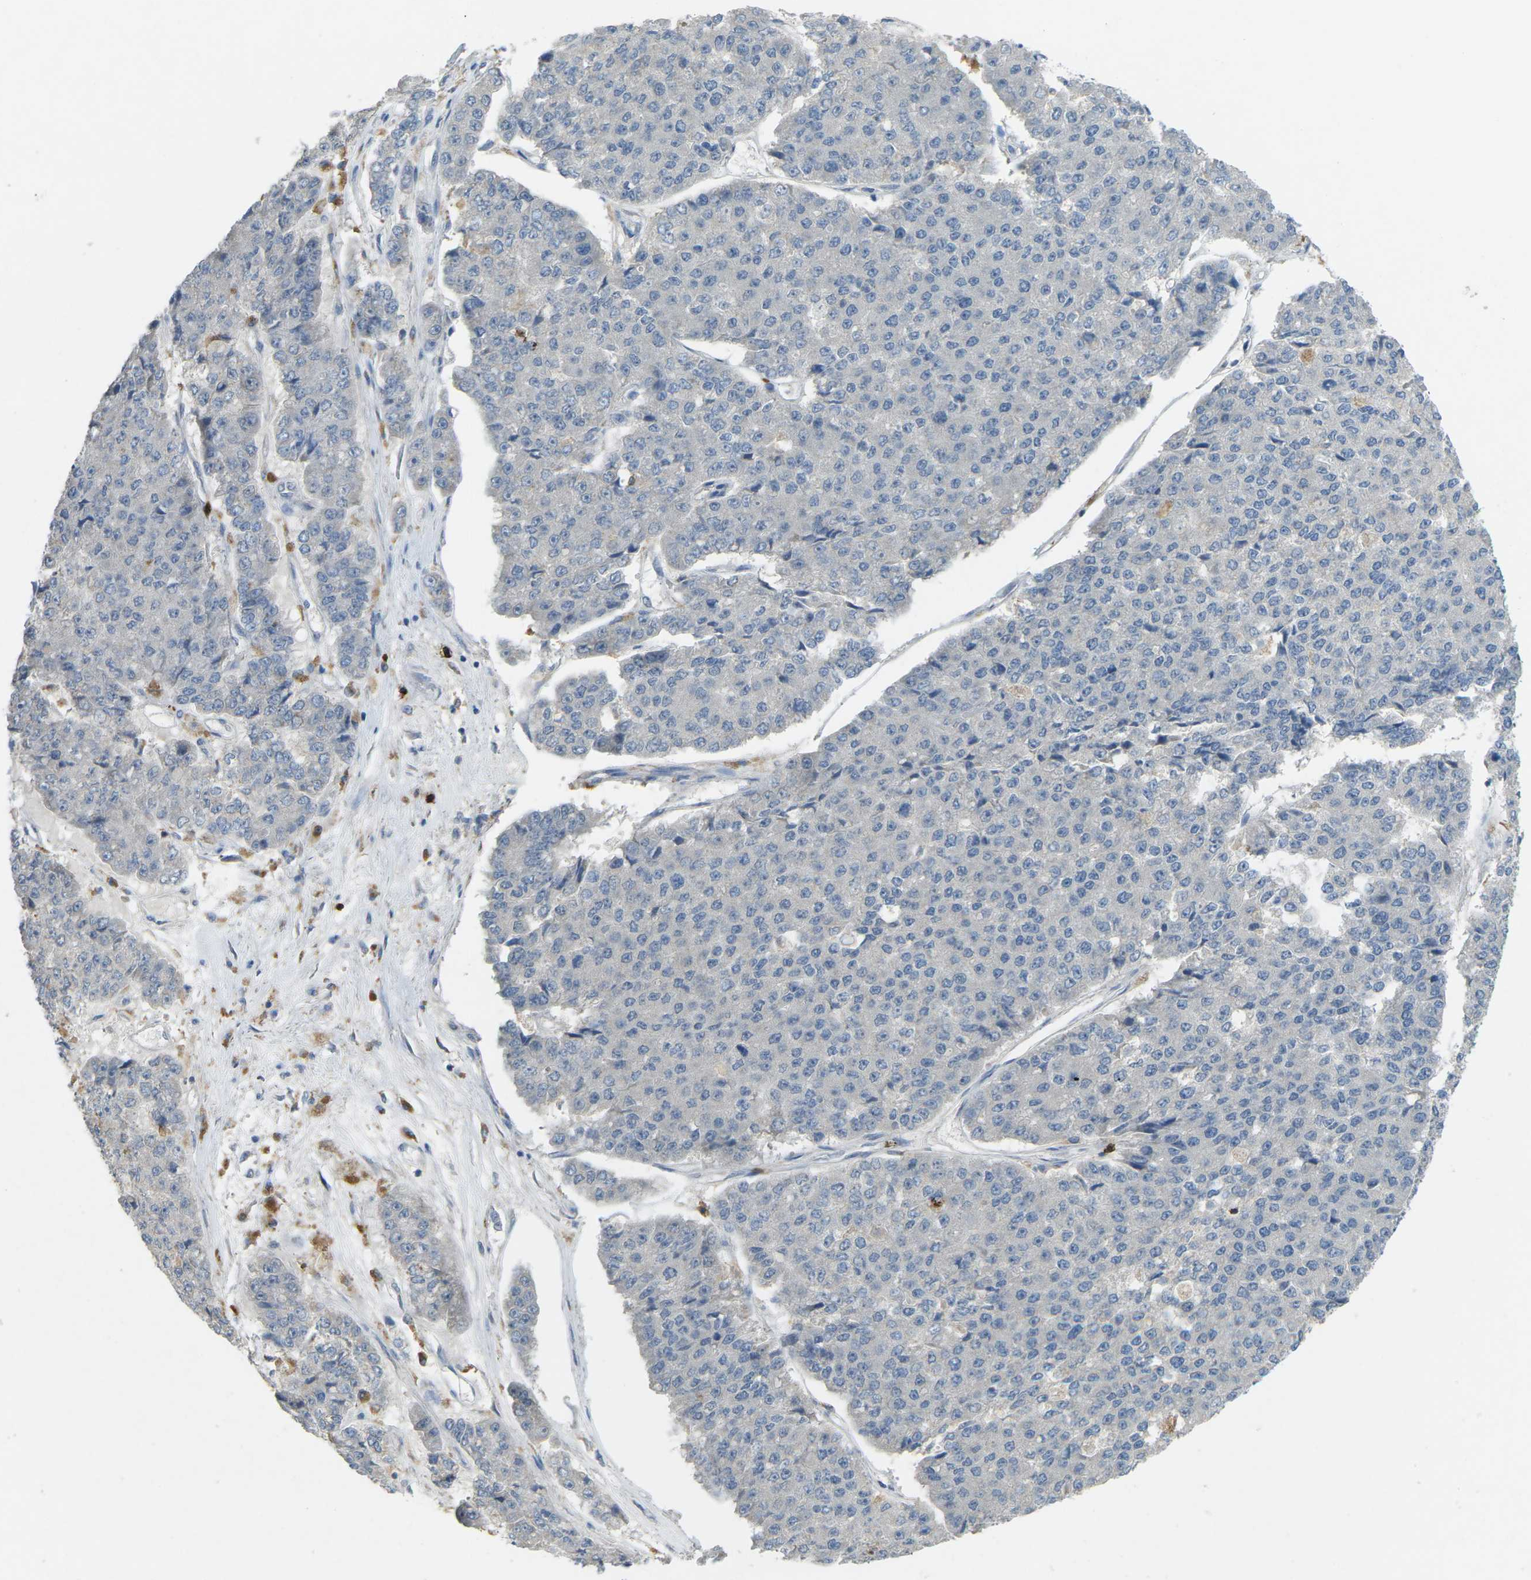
{"staining": {"intensity": "negative", "quantity": "none", "location": "none"}, "tissue": "pancreatic cancer", "cell_type": "Tumor cells", "image_type": "cancer", "snomed": [{"axis": "morphology", "description": "Adenocarcinoma, NOS"}, {"axis": "topography", "description": "Pancreas"}], "caption": "Micrograph shows no significant protein positivity in tumor cells of pancreatic cancer (adenocarcinoma). The staining is performed using DAB brown chromogen with nuclei counter-stained in using hematoxylin.", "gene": "CD19", "patient": {"sex": "male", "age": 50}}